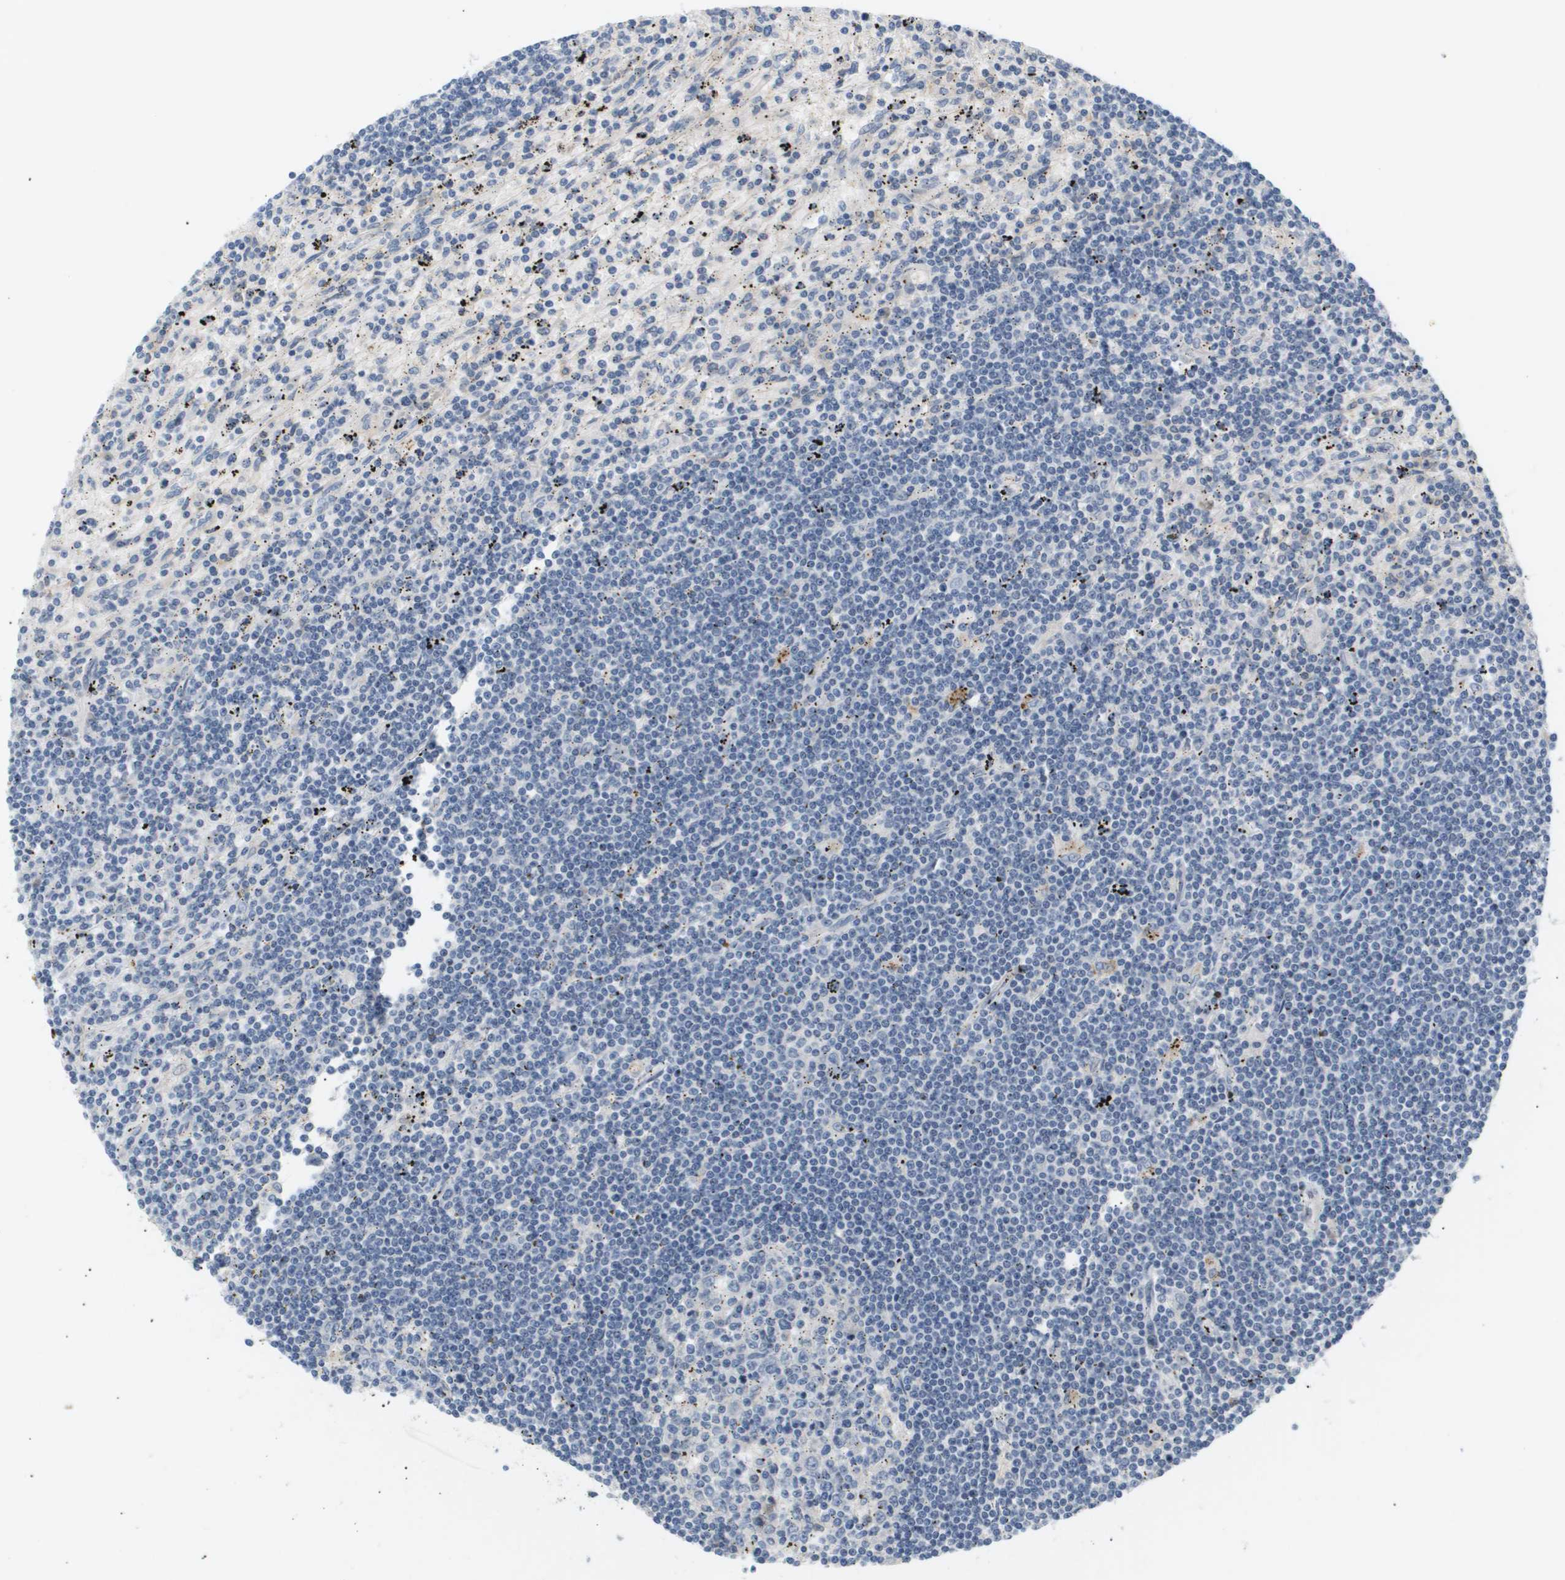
{"staining": {"intensity": "negative", "quantity": "none", "location": "none"}, "tissue": "lymphoma", "cell_type": "Tumor cells", "image_type": "cancer", "snomed": [{"axis": "morphology", "description": "Malignant lymphoma, non-Hodgkin's type, Low grade"}, {"axis": "topography", "description": "Spleen"}], "caption": "There is no significant expression in tumor cells of malignant lymphoma, non-Hodgkin's type (low-grade).", "gene": "CORO2B", "patient": {"sex": "male", "age": 76}}